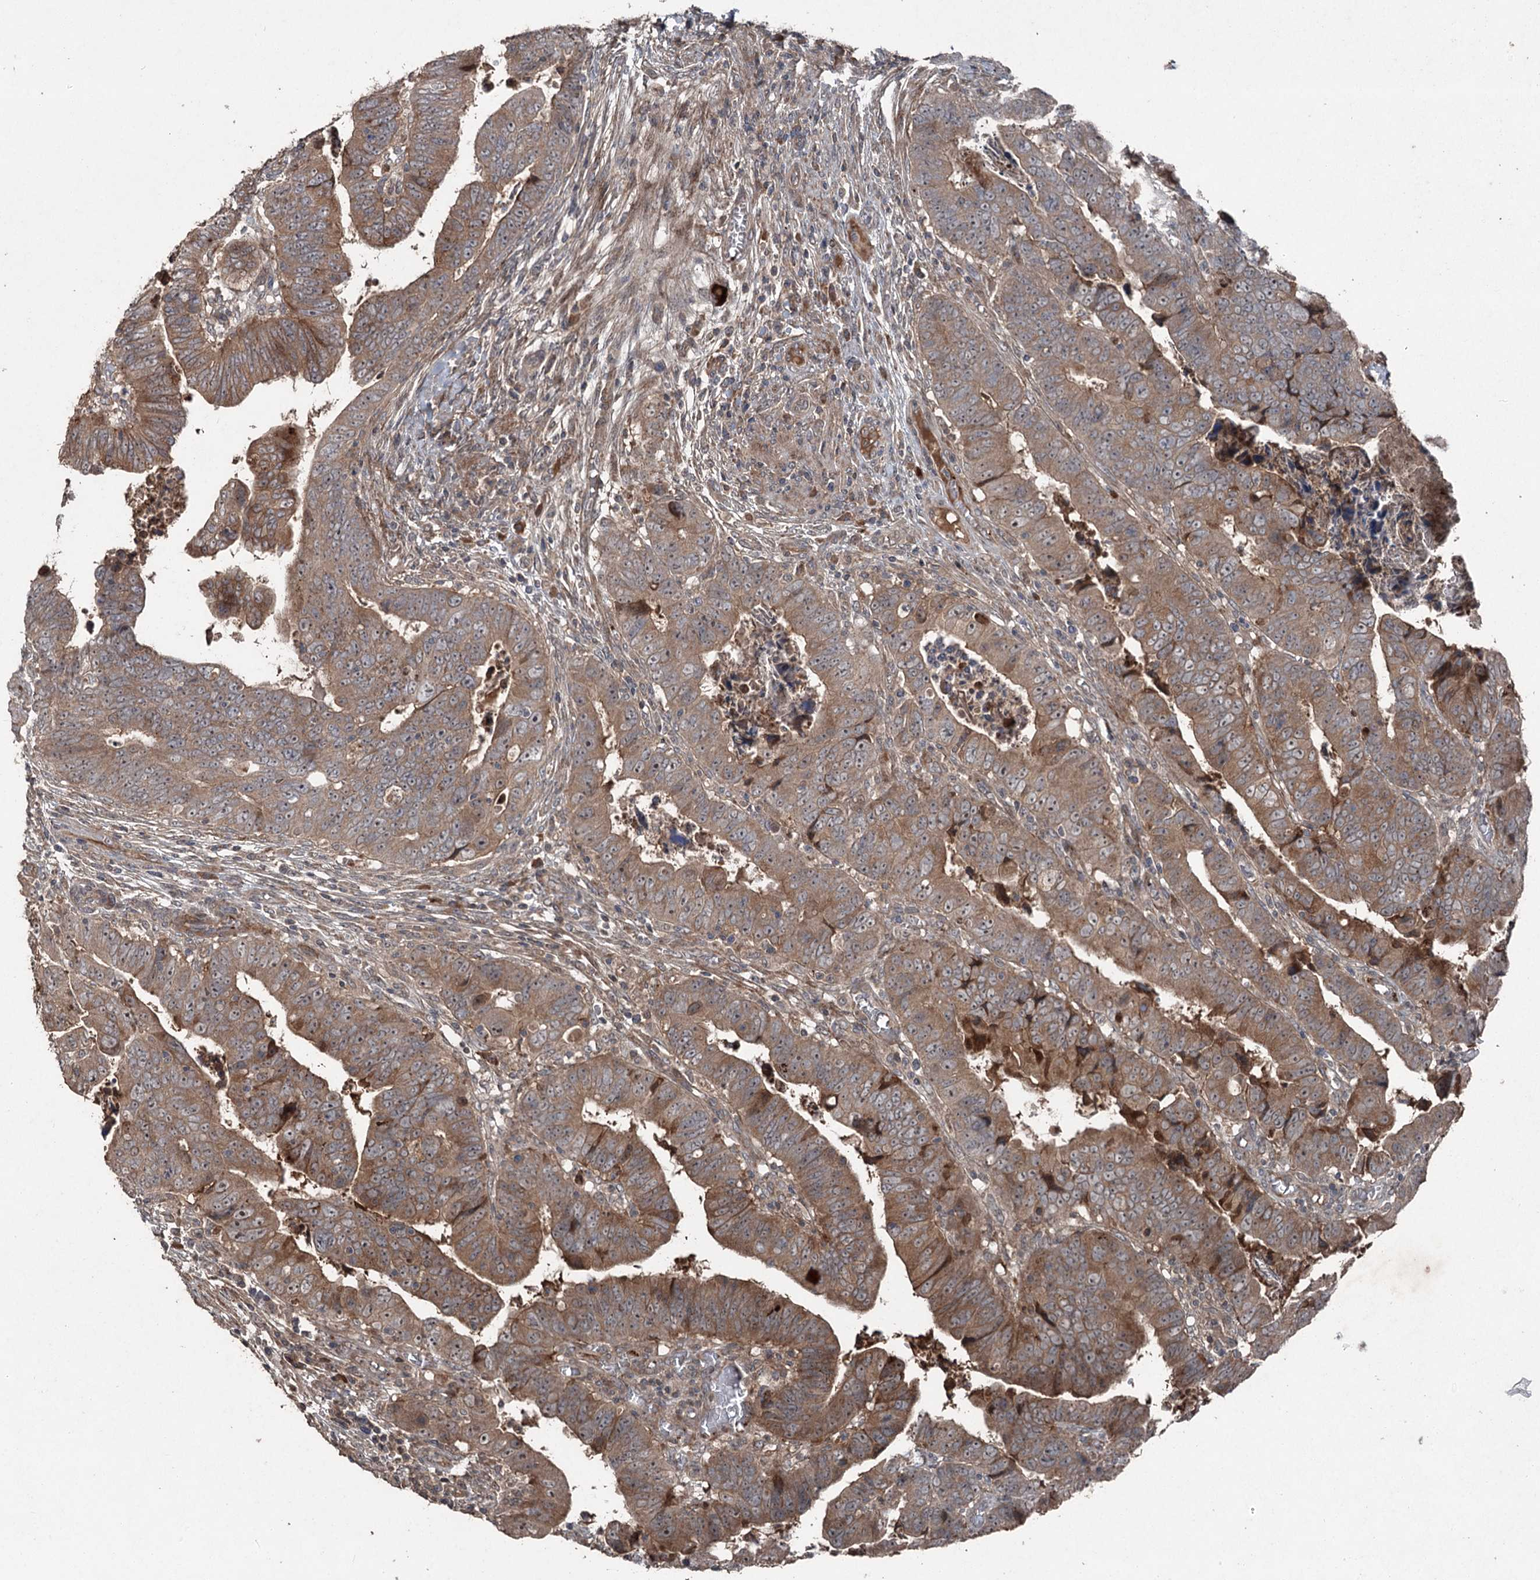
{"staining": {"intensity": "moderate", "quantity": ">75%", "location": "cytoplasmic/membranous"}, "tissue": "colorectal cancer", "cell_type": "Tumor cells", "image_type": "cancer", "snomed": [{"axis": "morphology", "description": "Normal tissue, NOS"}, {"axis": "morphology", "description": "Adenocarcinoma, NOS"}, {"axis": "topography", "description": "Rectum"}], "caption": "Immunohistochemistry (IHC) of colorectal adenocarcinoma exhibits medium levels of moderate cytoplasmic/membranous expression in about >75% of tumor cells.", "gene": "MAPK8IP2", "patient": {"sex": "female", "age": 65}}